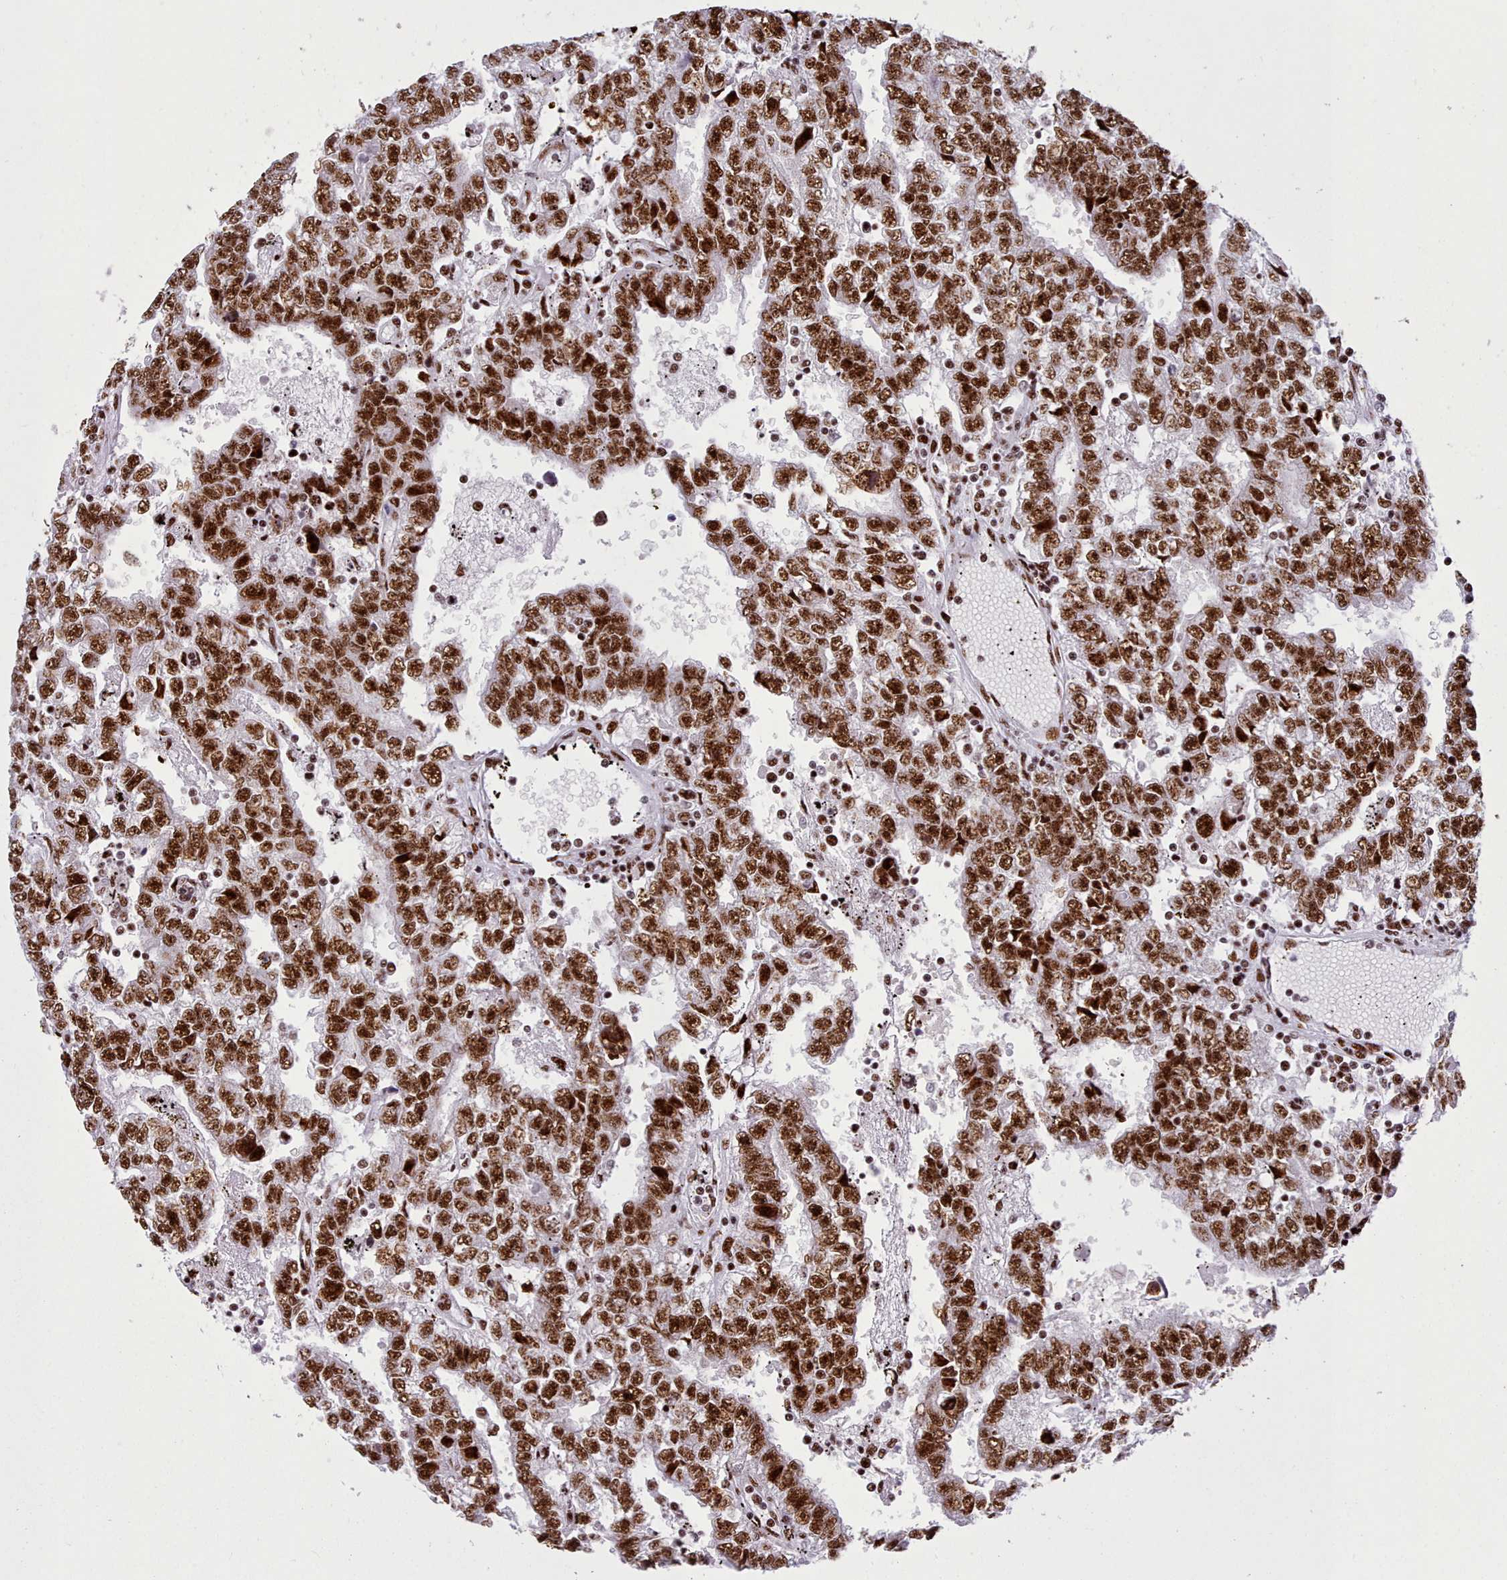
{"staining": {"intensity": "strong", "quantity": ">75%", "location": "nuclear"}, "tissue": "testis cancer", "cell_type": "Tumor cells", "image_type": "cancer", "snomed": [{"axis": "morphology", "description": "Carcinoma, Embryonal, NOS"}, {"axis": "topography", "description": "Testis"}], "caption": "Testis embryonal carcinoma stained with DAB immunohistochemistry demonstrates high levels of strong nuclear expression in approximately >75% of tumor cells.", "gene": "TMEM35B", "patient": {"sex": "male", "age": 25}}